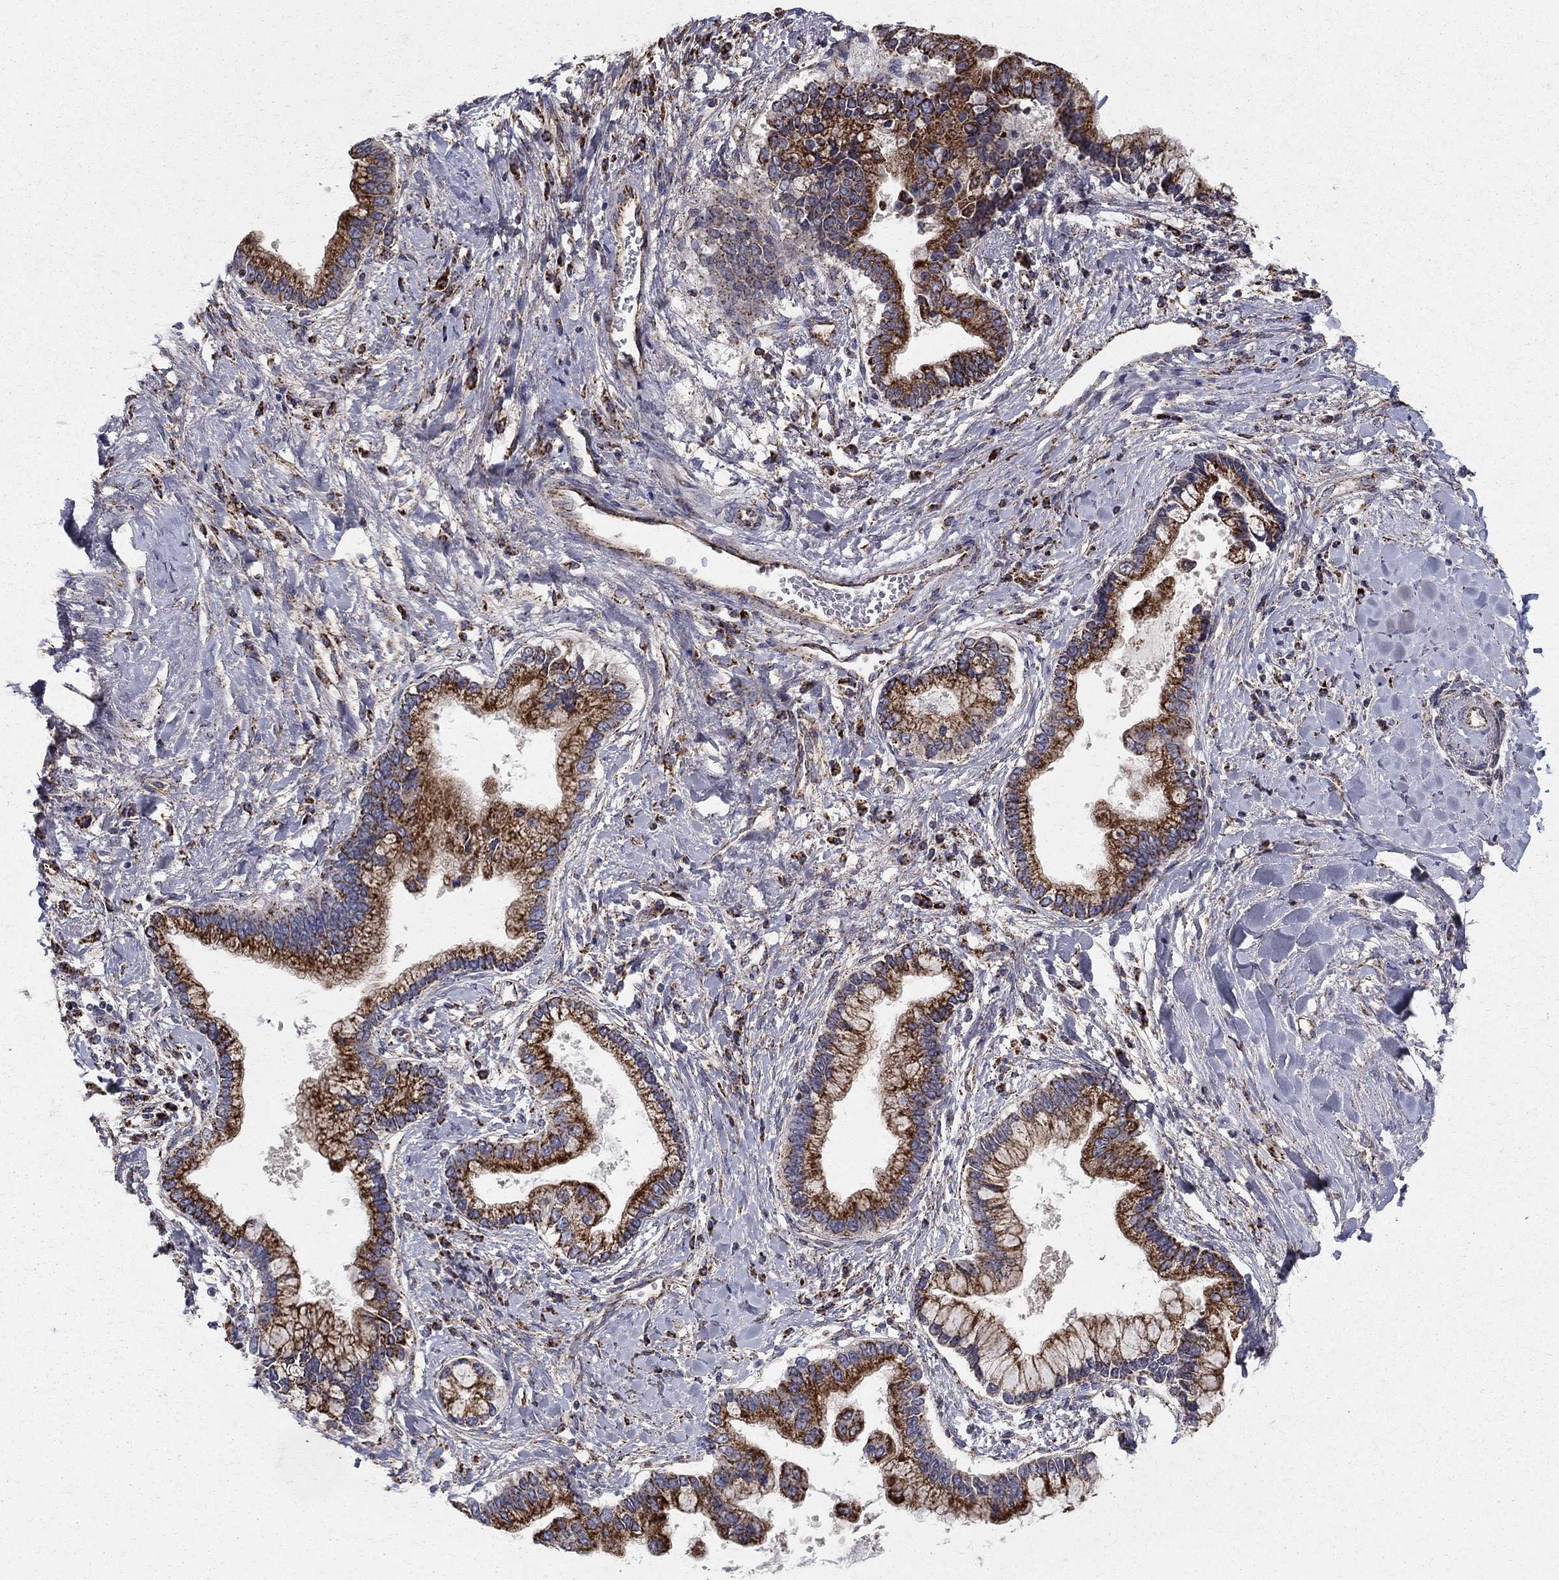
{"staining": {"intensity": "strong", "quantity": ">75%", "location": "cytoplasmic/membranous"}, "tissue": "liver cancer", "cell_type": "Tumor cells", "image_type": "cancer", "snomed": [{"axis": "morphology", "description": "Cholangiocarcinoma"}, {"axis": "topography", "description": "Liver"}], "caption": "Protein expression analysis of human cholangiocarcinoma (liver) reveals strong cytoplasmic/membranous staining in approximately >75% of tumor cells.", "gene": "GCSH", "patient": {"sex": "male", "age": 50}}